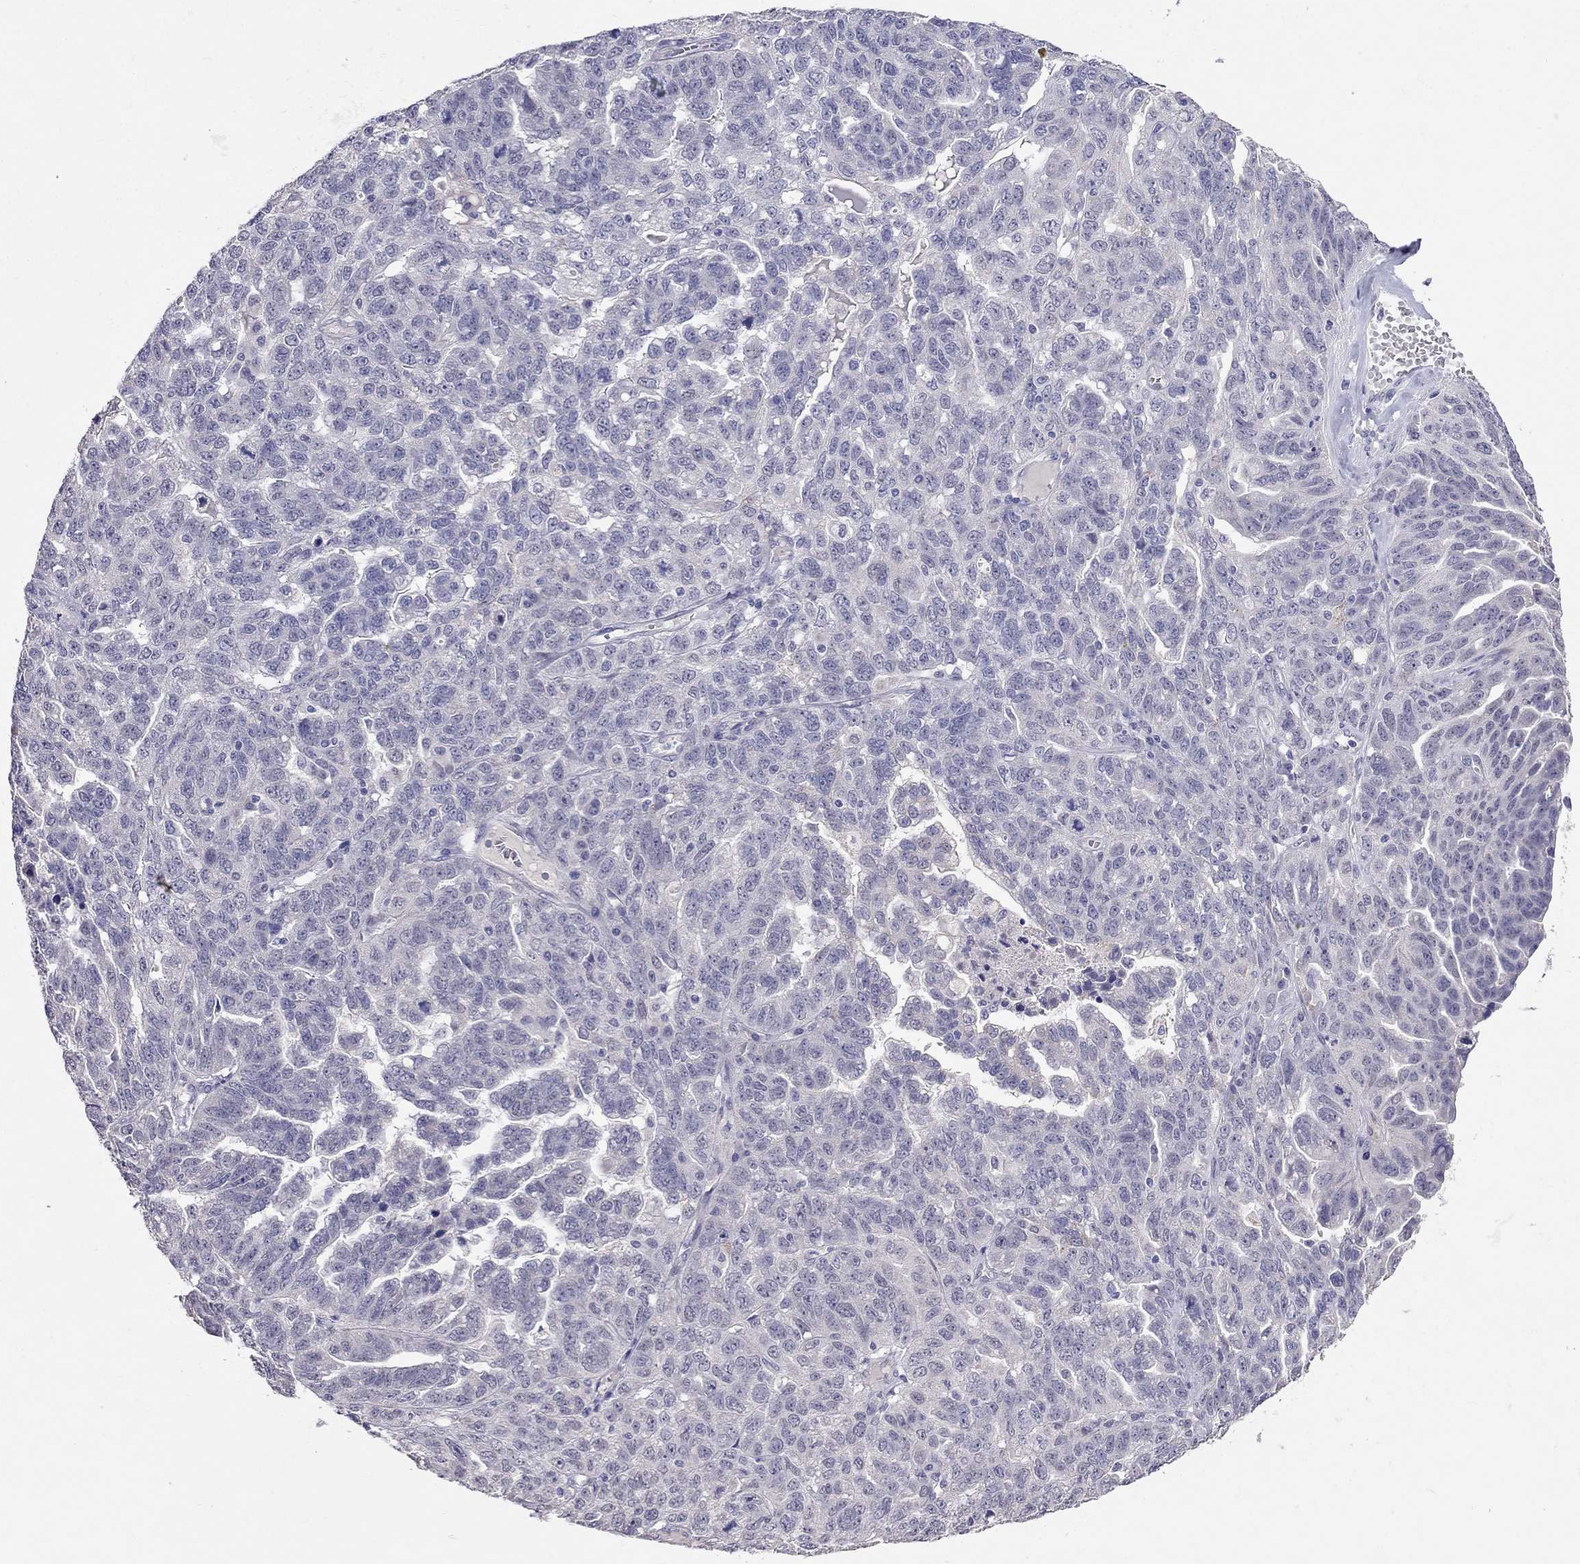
{"staining": {"intensity": "negative", "quantity": "none", "location": "none"}, "tissue": "ovarian cancer", "cell_type": "Tumor cells", "image_type": "cancer", "snomed": [{"axis": "morphology", "description": "Cystadenocarcinoma, serous, NOS"}, {"axis": "topography", "description": "Ovary"}], "caption": "IHC image of ovarian serous cystadenocarcinoma stained for a protein (brown), which demonstrates no positivity in tumor cells.", "gene": "MYO3B", "patient": {"sex": "female", "age": 71}}